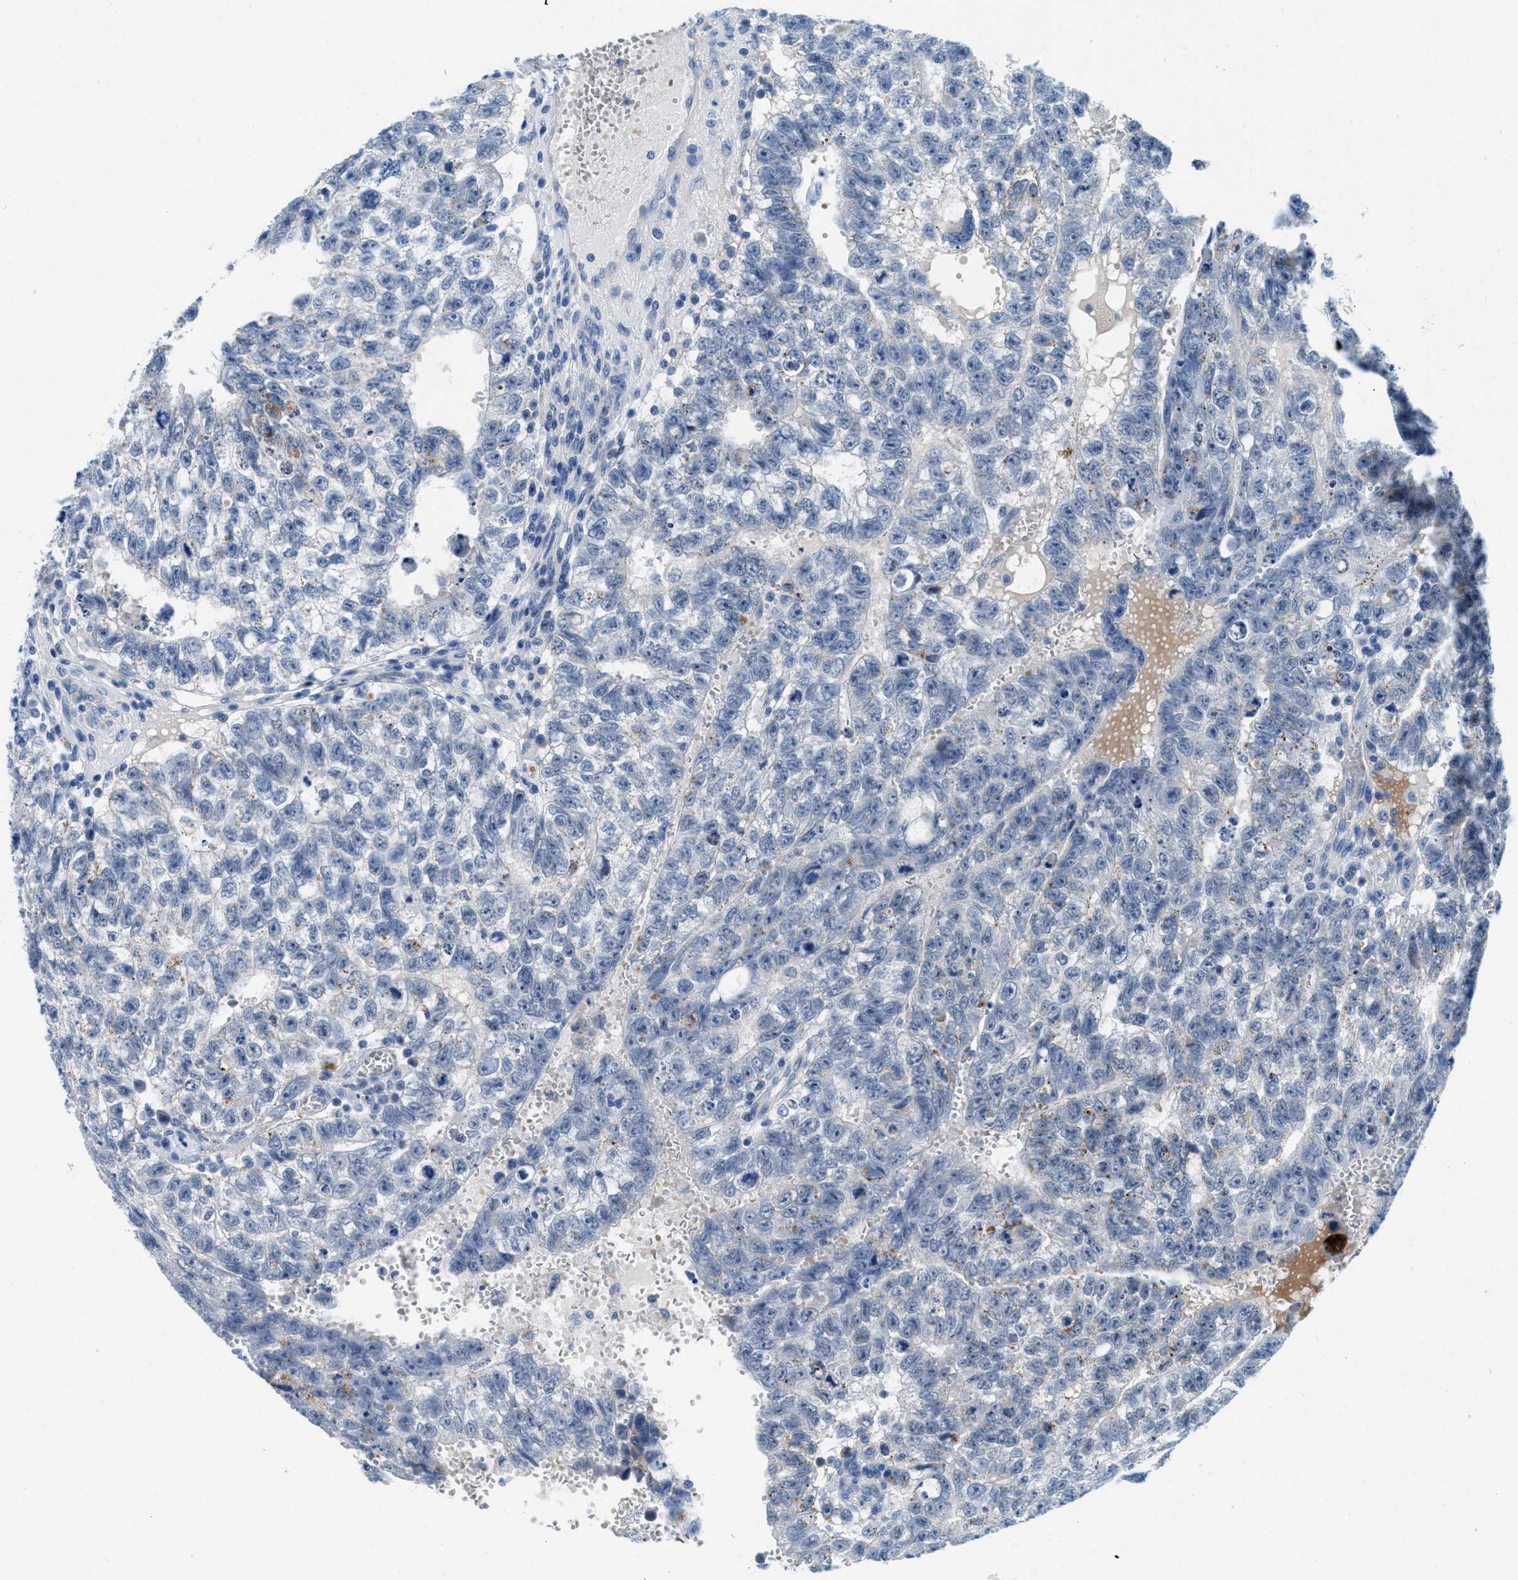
{"staining": {"intensity": "negative", "quantity": "none", "location": "none"}, "tissue": "testis cancer", "cell_type": "Tumor cells", "image_type": "cancer", "snomed": [{"axis": "morphology", "description": "Seminoma, NOS"}, {"axis": "morphology", "description": "Carcinoma, Embryonal, NOS"}, {"axis": "topography", "description": "Testis"}], "caption": "The photomicrograph demonstrates no staining of tumor cells in testis cancer. (DAB IHC with hematoxylin counter stain).", "gene": "TSPAN3", "patient": {"sex": "male", "age": 38}}